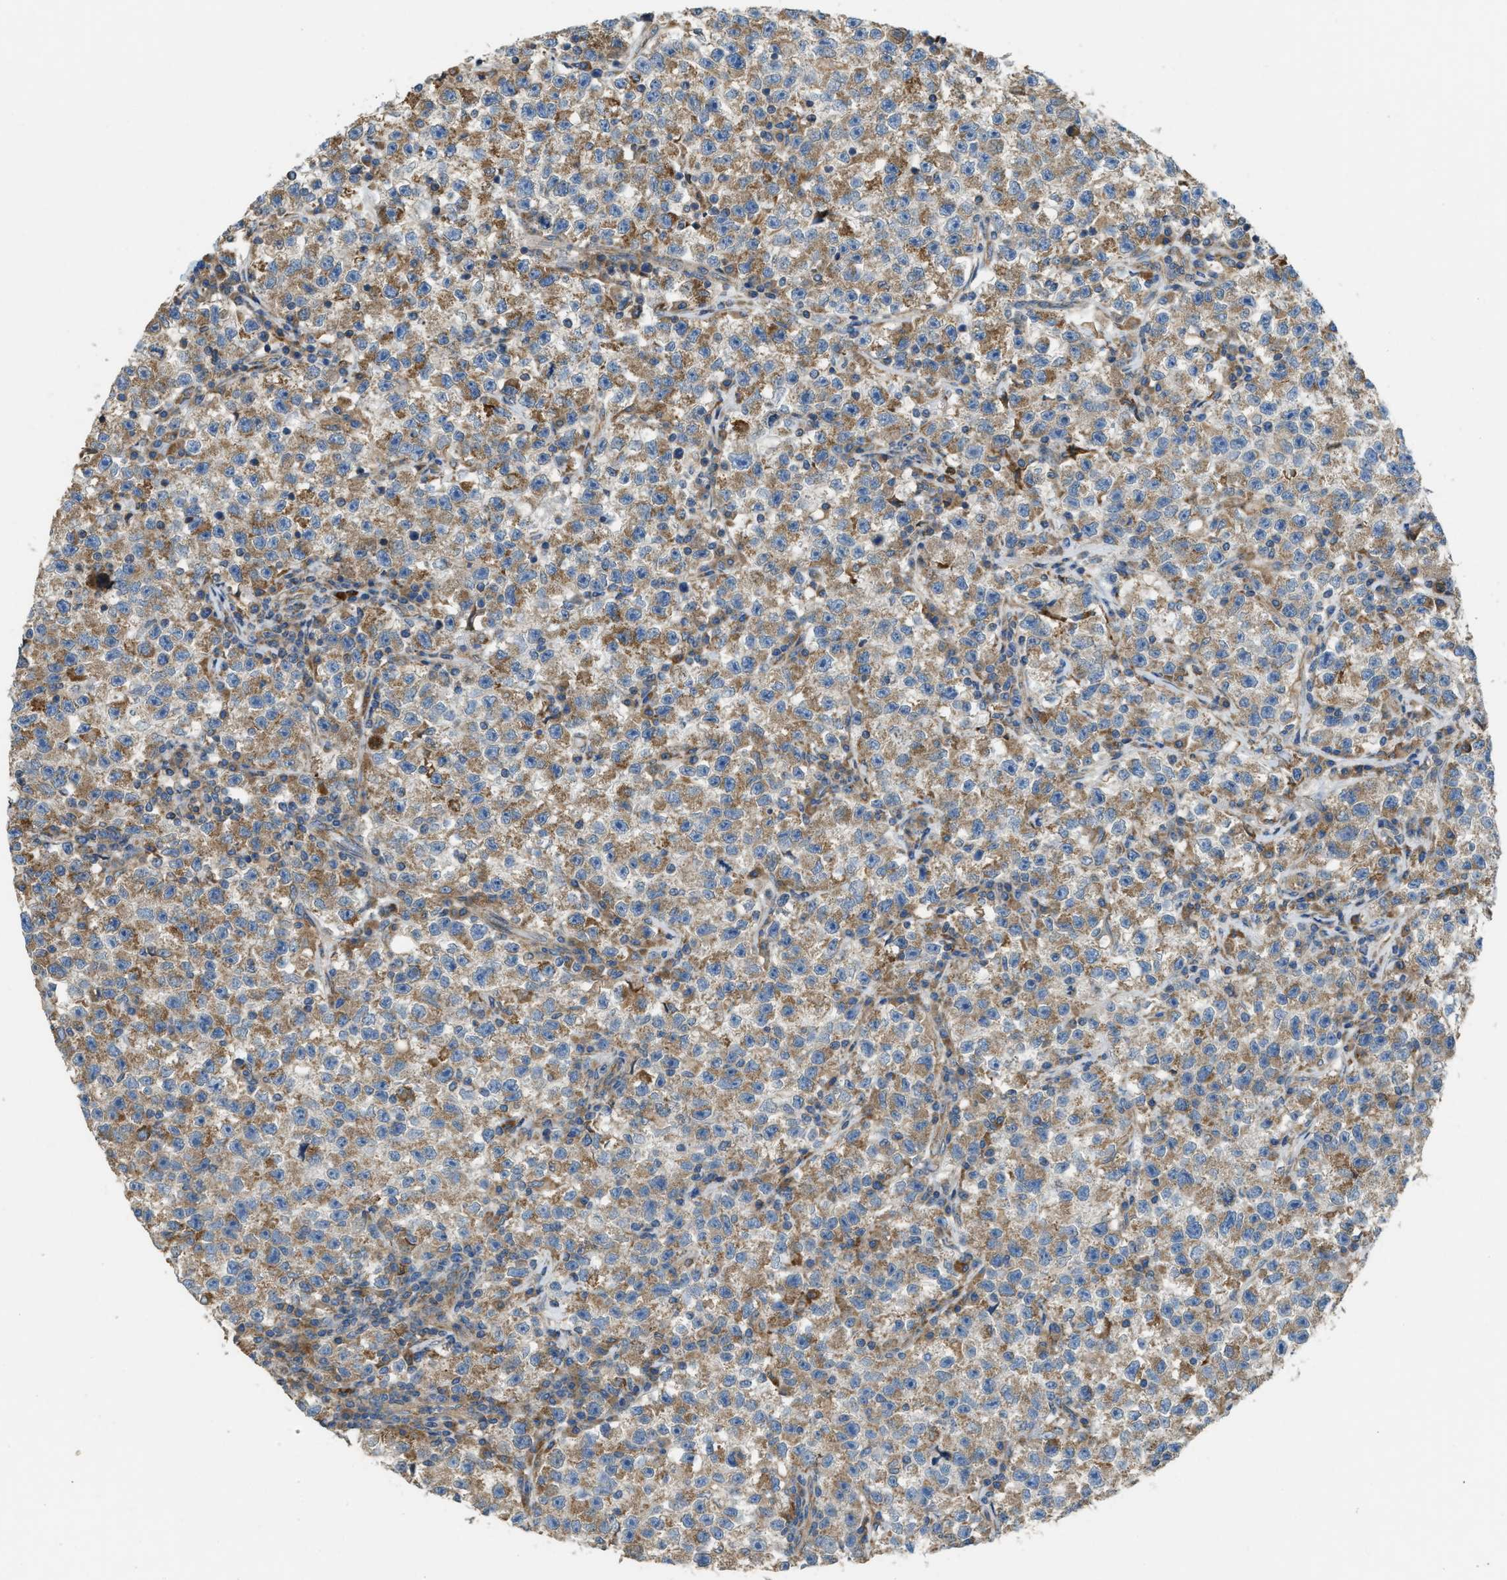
{"staining": {"intensity": "moderate", "quantity": ">75%", "location": "cytoplasmic/membranous"}, "tissue": "testis cancer", "cell_type": "Tumor cells", "image_type": "cancer", "snomed": [{"axis": "morphology", "description": "Seminoma, NOS"}, {"axis": "topography", "description": "Testis"}], "caption": "Seminoma (testis) stained with a protein marker shows moderate staining in tumor cells.", "gene": "TMEM68", "patient": {"sex": "male", "age": 22}}